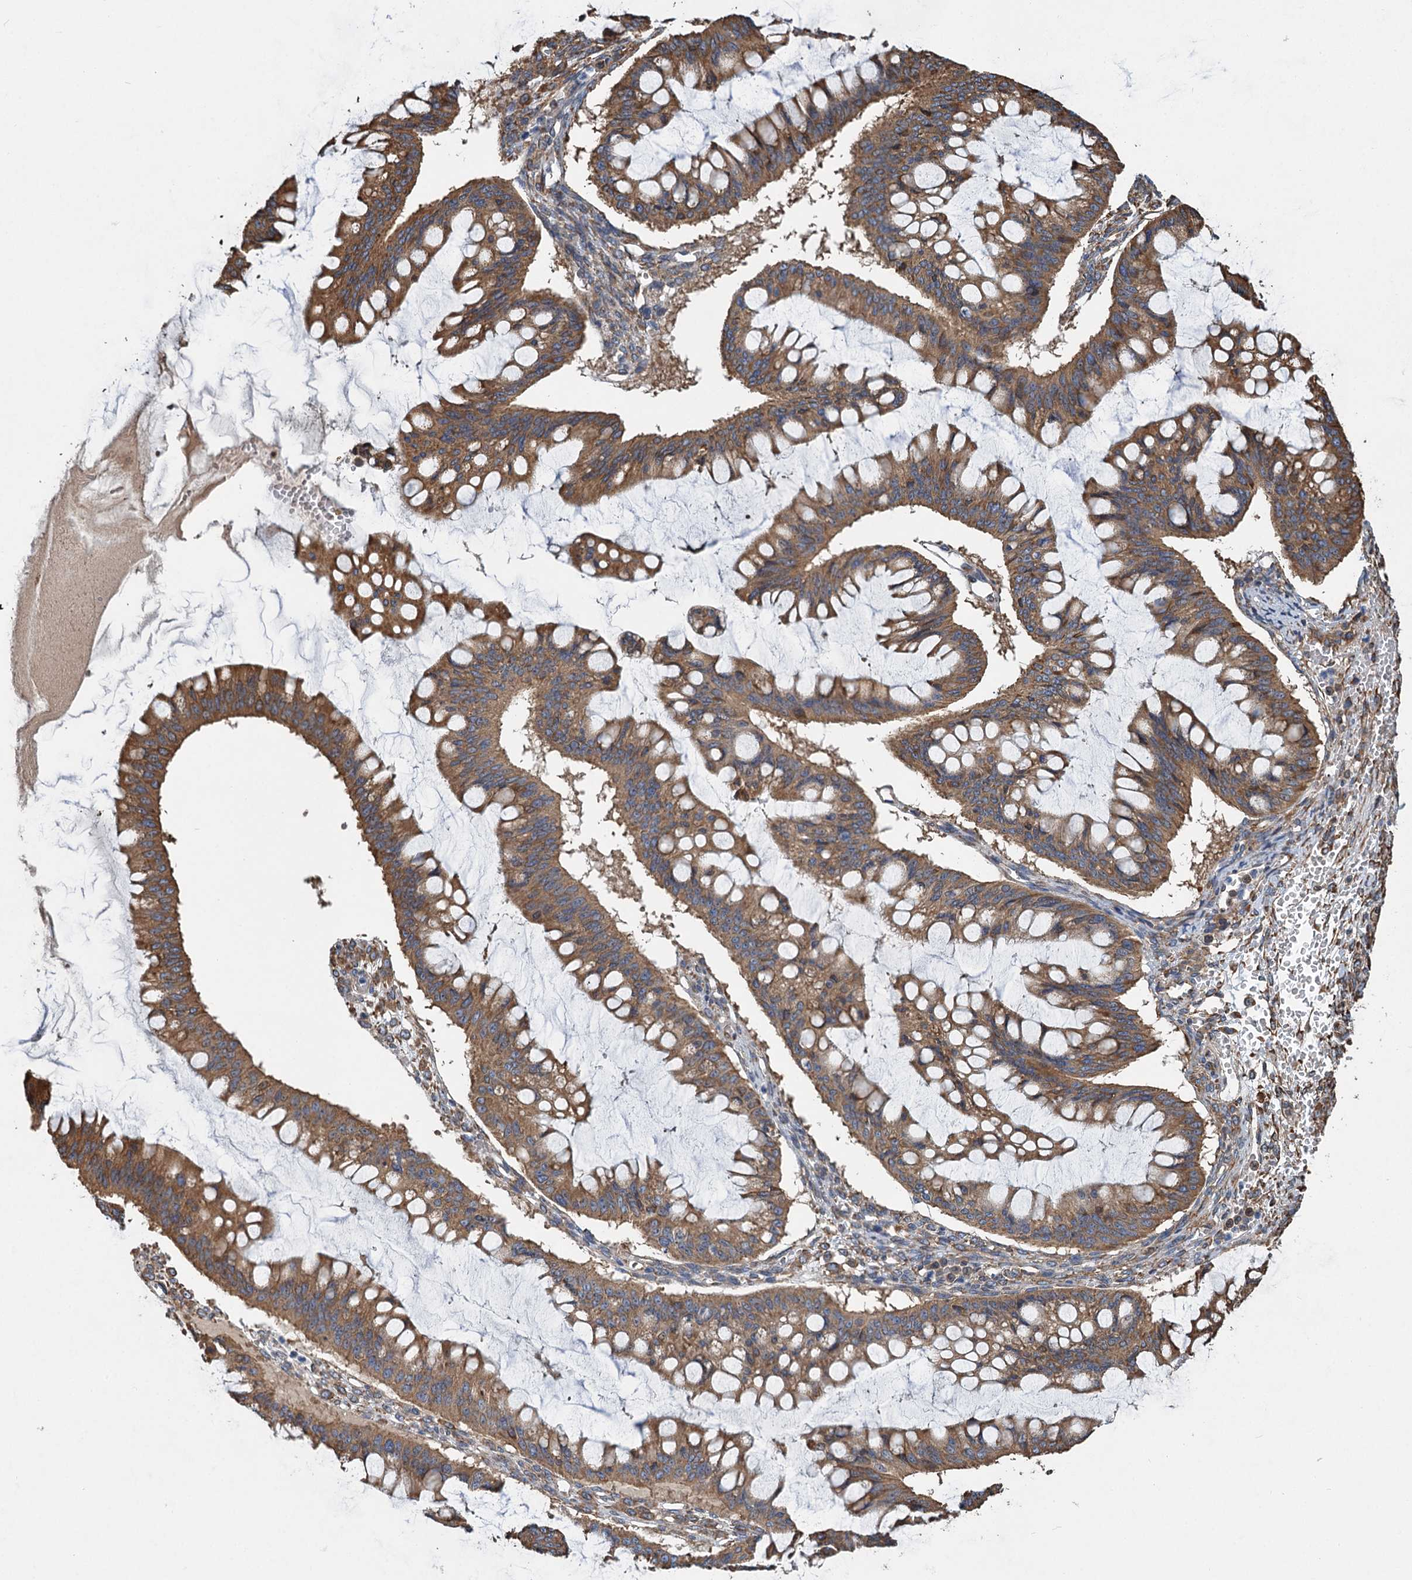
{"staining": {"intensity": "moderate", "quantity": ">75%", "location": "cytoplasmic/membranous"}, "tissue": "ovarian cancer", "cell_type": "Tumor cells", "image_type": "cancer", "snomed": [{"axis": "morphology", "description": "Cystadenocarcinoma, mucinous, NOS"}, {"axis": "topography", "description": "Ovary"}], "caption": "Ovarian mucinous cystadenocarcinoma tissue demonstrates moderate cytoplasmic/membranous expression in approximately >75% of tumor cells Using DAB (brown) and hematoxylin (blue) stains, captured at high magnification using brightfield microscopy.", "gene": "LINS1", "patient": {"sex": "female", "age": 73}}